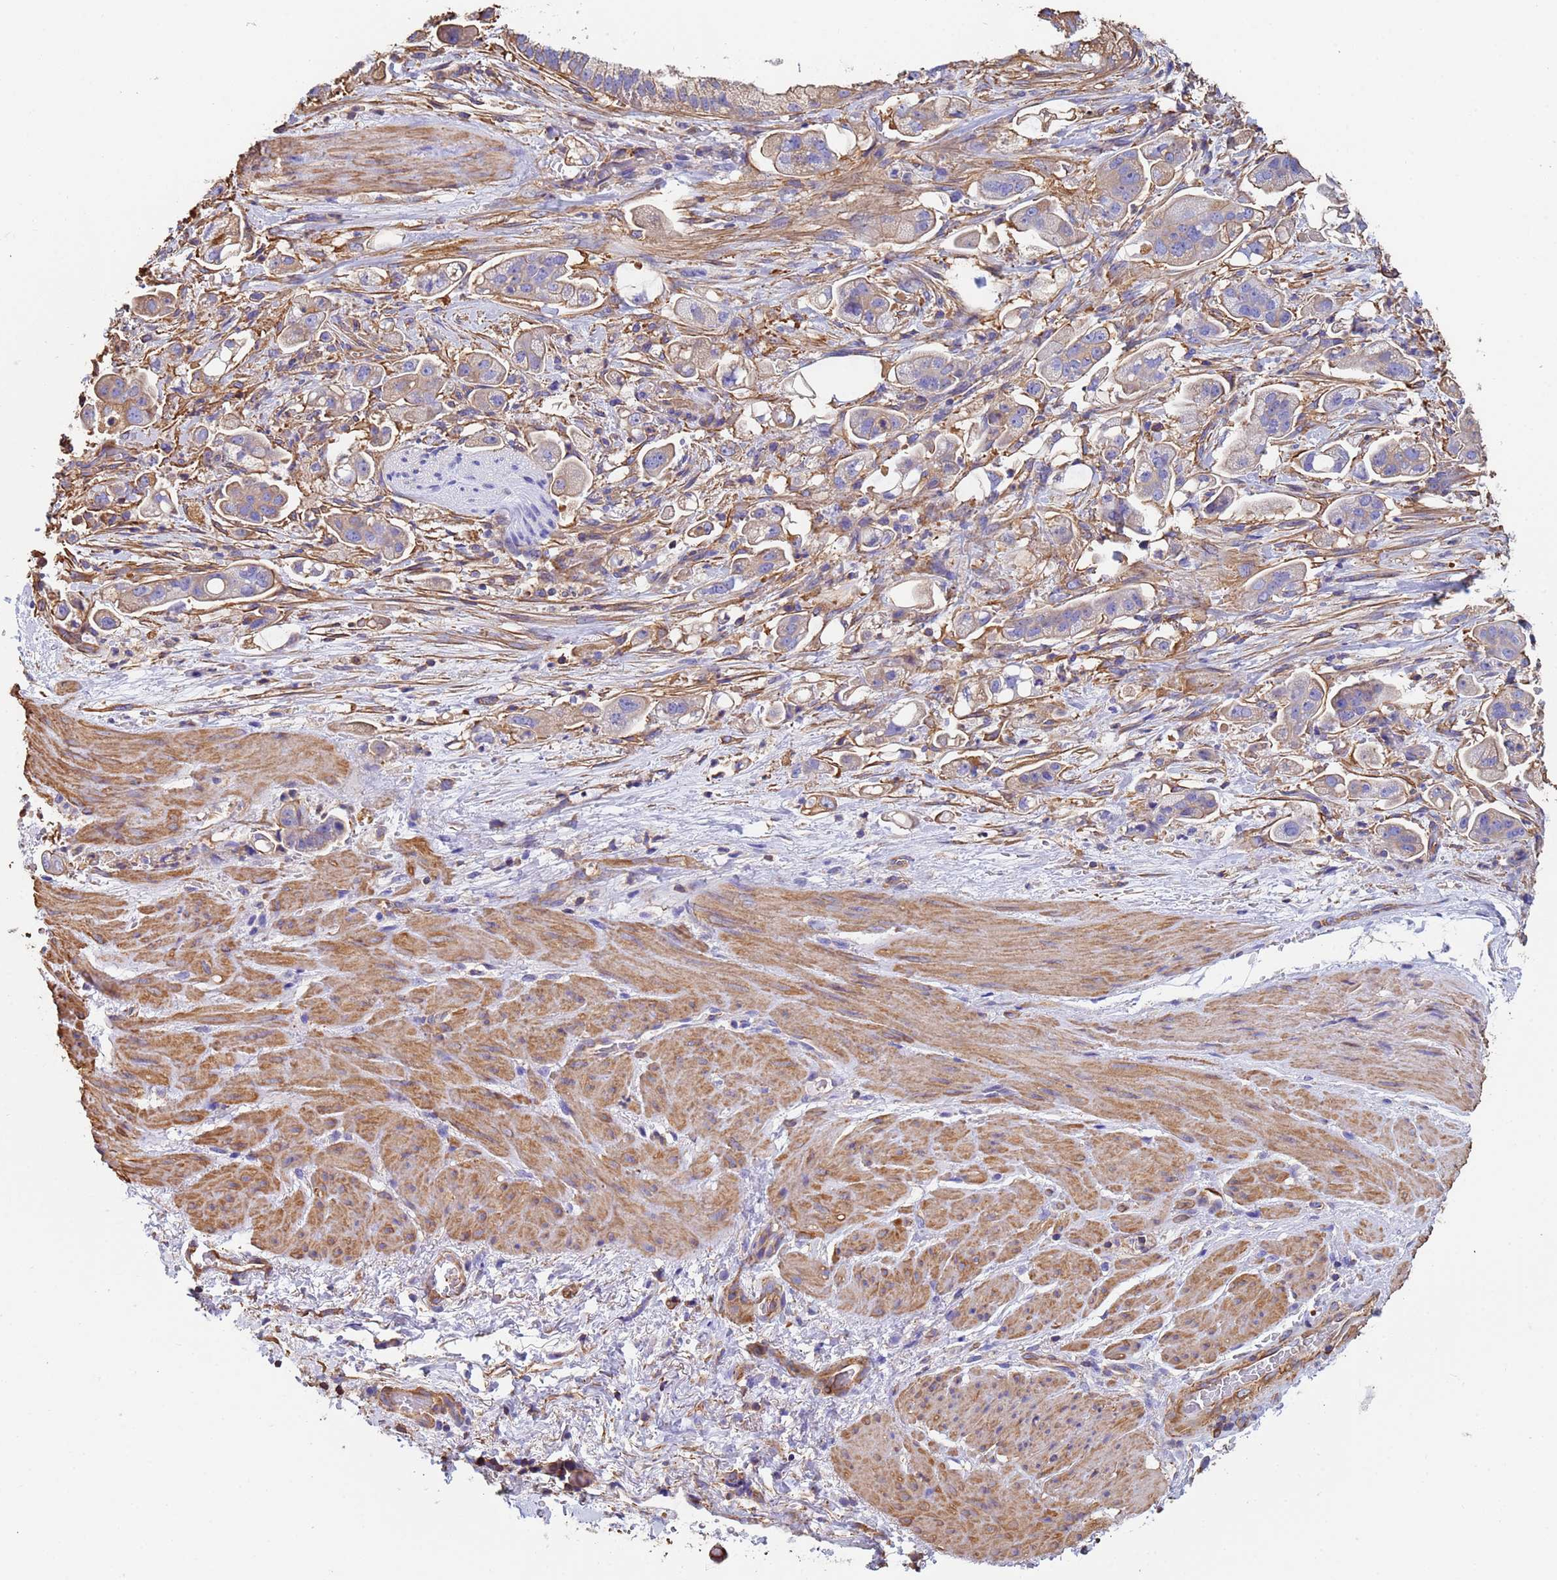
{"staining": {"intensity": "weak", "quantity": "25%-75%", "location": "cytoplasmic/membranous"}, "tissue": "stomach cancer", "cell_type": "Tumor cells", "image_type": "cancer", "snomed": [{"axis": "morphology", "description": "Adenocarcinoma, NOS"}, {"axis": "topography", "description": "Stomach"}], "caption": "Stomach adenocarcinoma tissue demonstrates weak cytoplasmic/membranous staining in about 25%-75% of tumor cells, visualized by immunohistochemistry.", "gene": "MYL12A", "patient": {"sex": "male", "age": 62}}